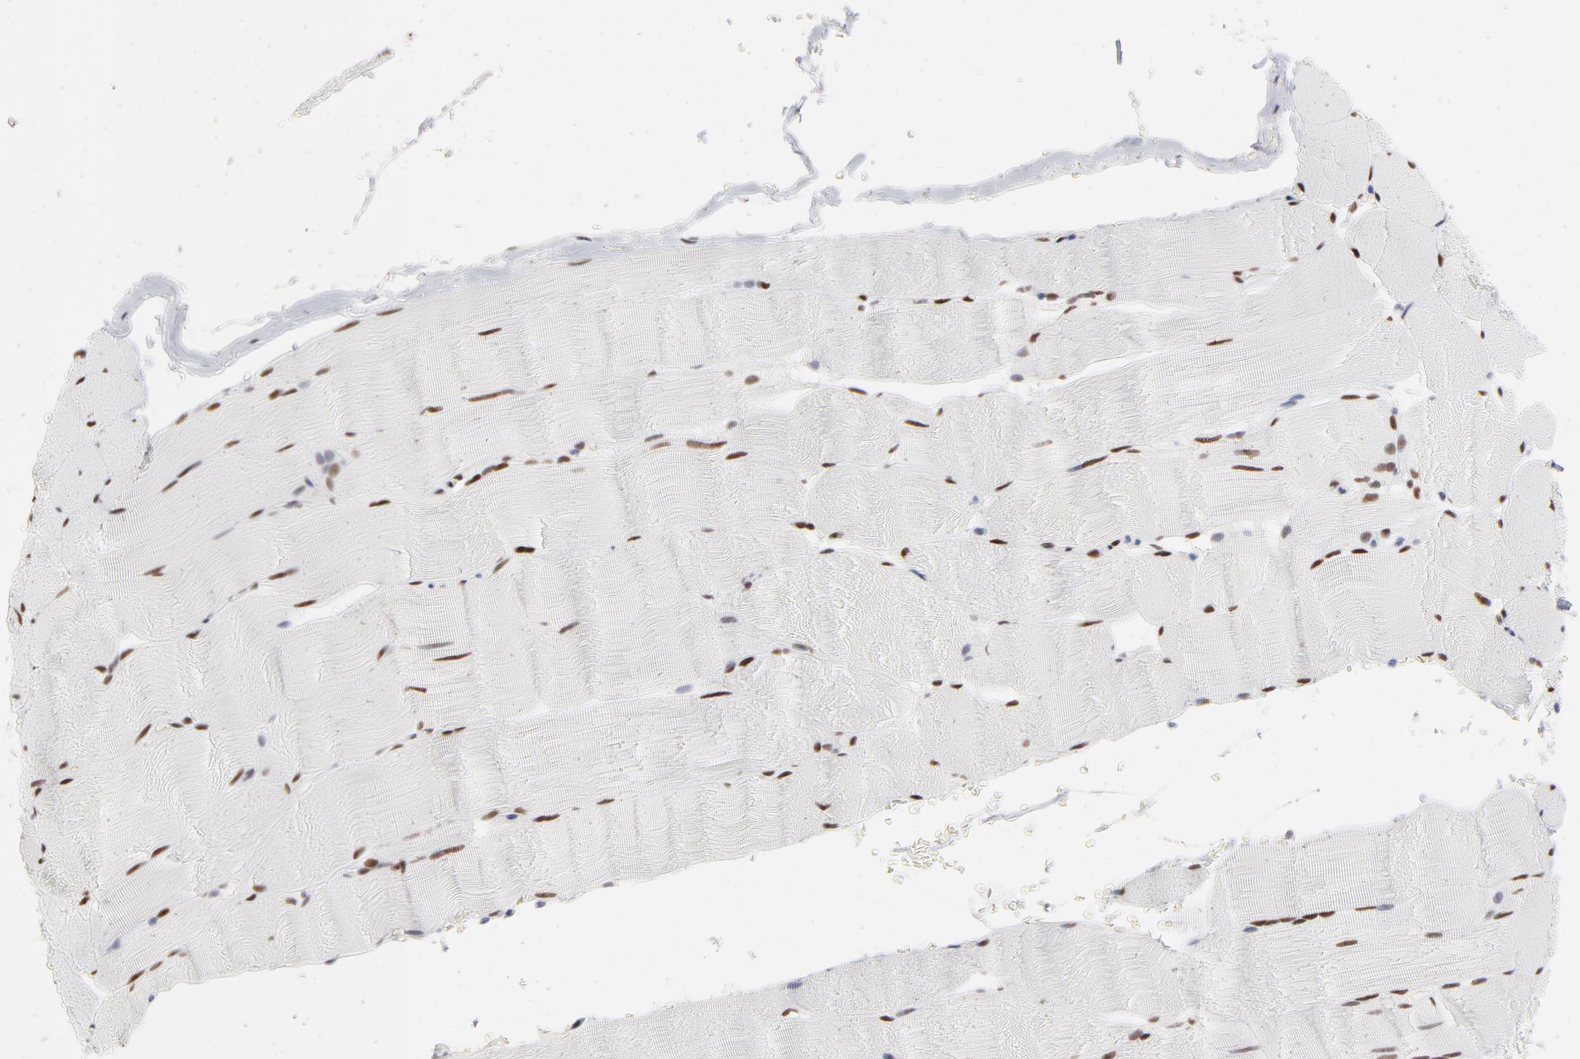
{"staining": {"intensity": "strong", "quantity": ">75%", "location": "nuclear"}, "tissue": "skeletal muscle", "cell_type": "Myocytes", "image_type": "normal", "snomed": [{"axis": "morphology", "description": "Normal tissue, NOS"}, {"axis": "topography", "description": "Skeletal muscle"}], "caption": "A histopathology image of skeletal muscle stained for a protein exhibits strong nuclear brown staining in myocytes.", "gene": "PARP1", "patient": {"sex": "male", "age": 62}}